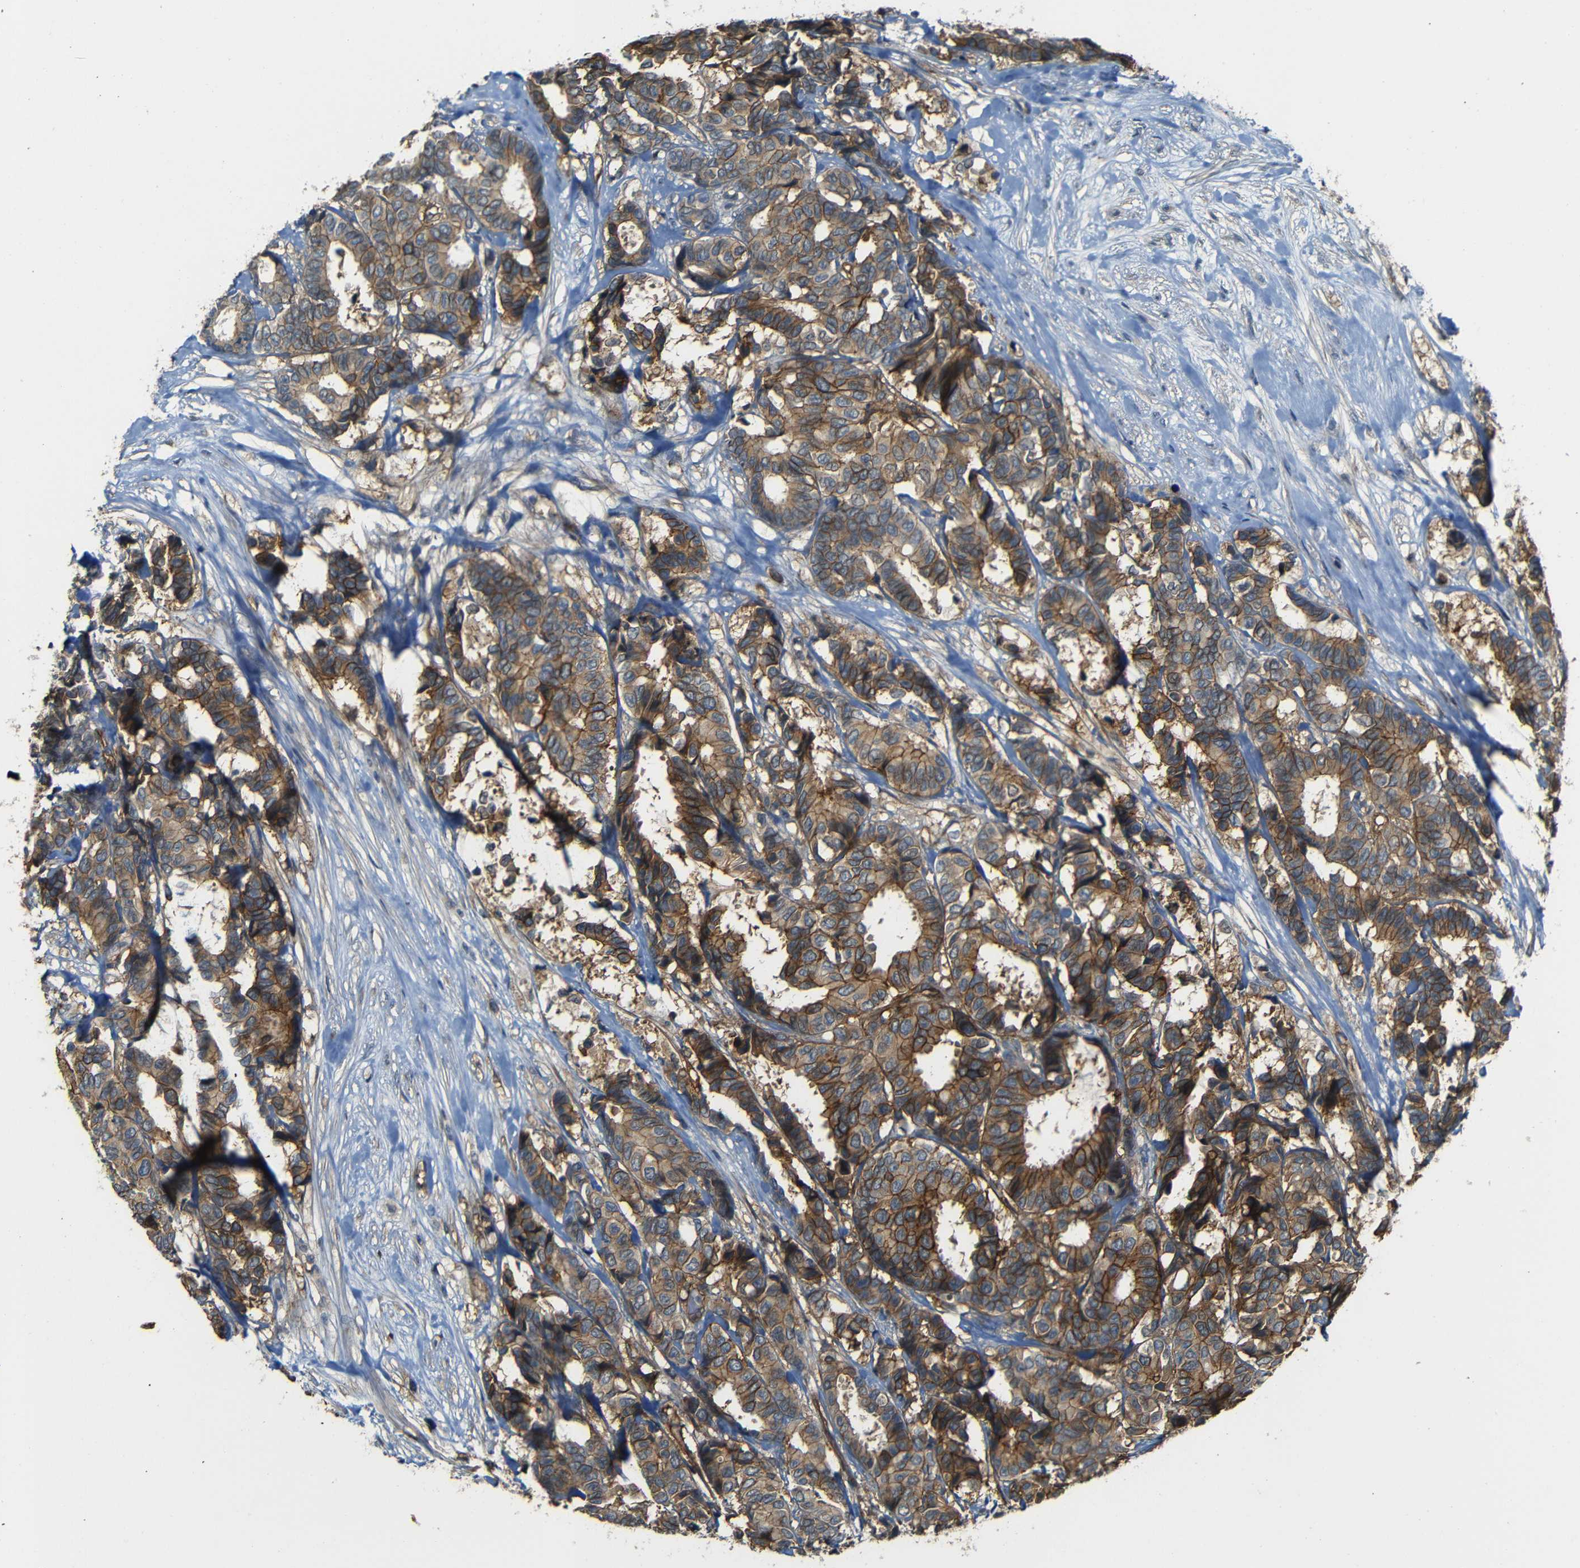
{"staining": {"intensity": "moderate", "quantity": ">75%", "location": "cytoplasmic/membranous"}, "tissue": "breast cancer", "cell_type": "Tumor cells", "image_type": "cancer", "snomed": [{"axis": "morphology", "description": "Duct carcinoma"}, {"axis": "topography", "description": "Breast"}], "caption": "Tumor cells demonstrate medium levels of moderate cytoplasmic/membranous expression in approximately >75% of cells in breast cancer (intraductal carcinoma).", "gene": "RELL1", "patient": {"sex": "female", "age": 87}}